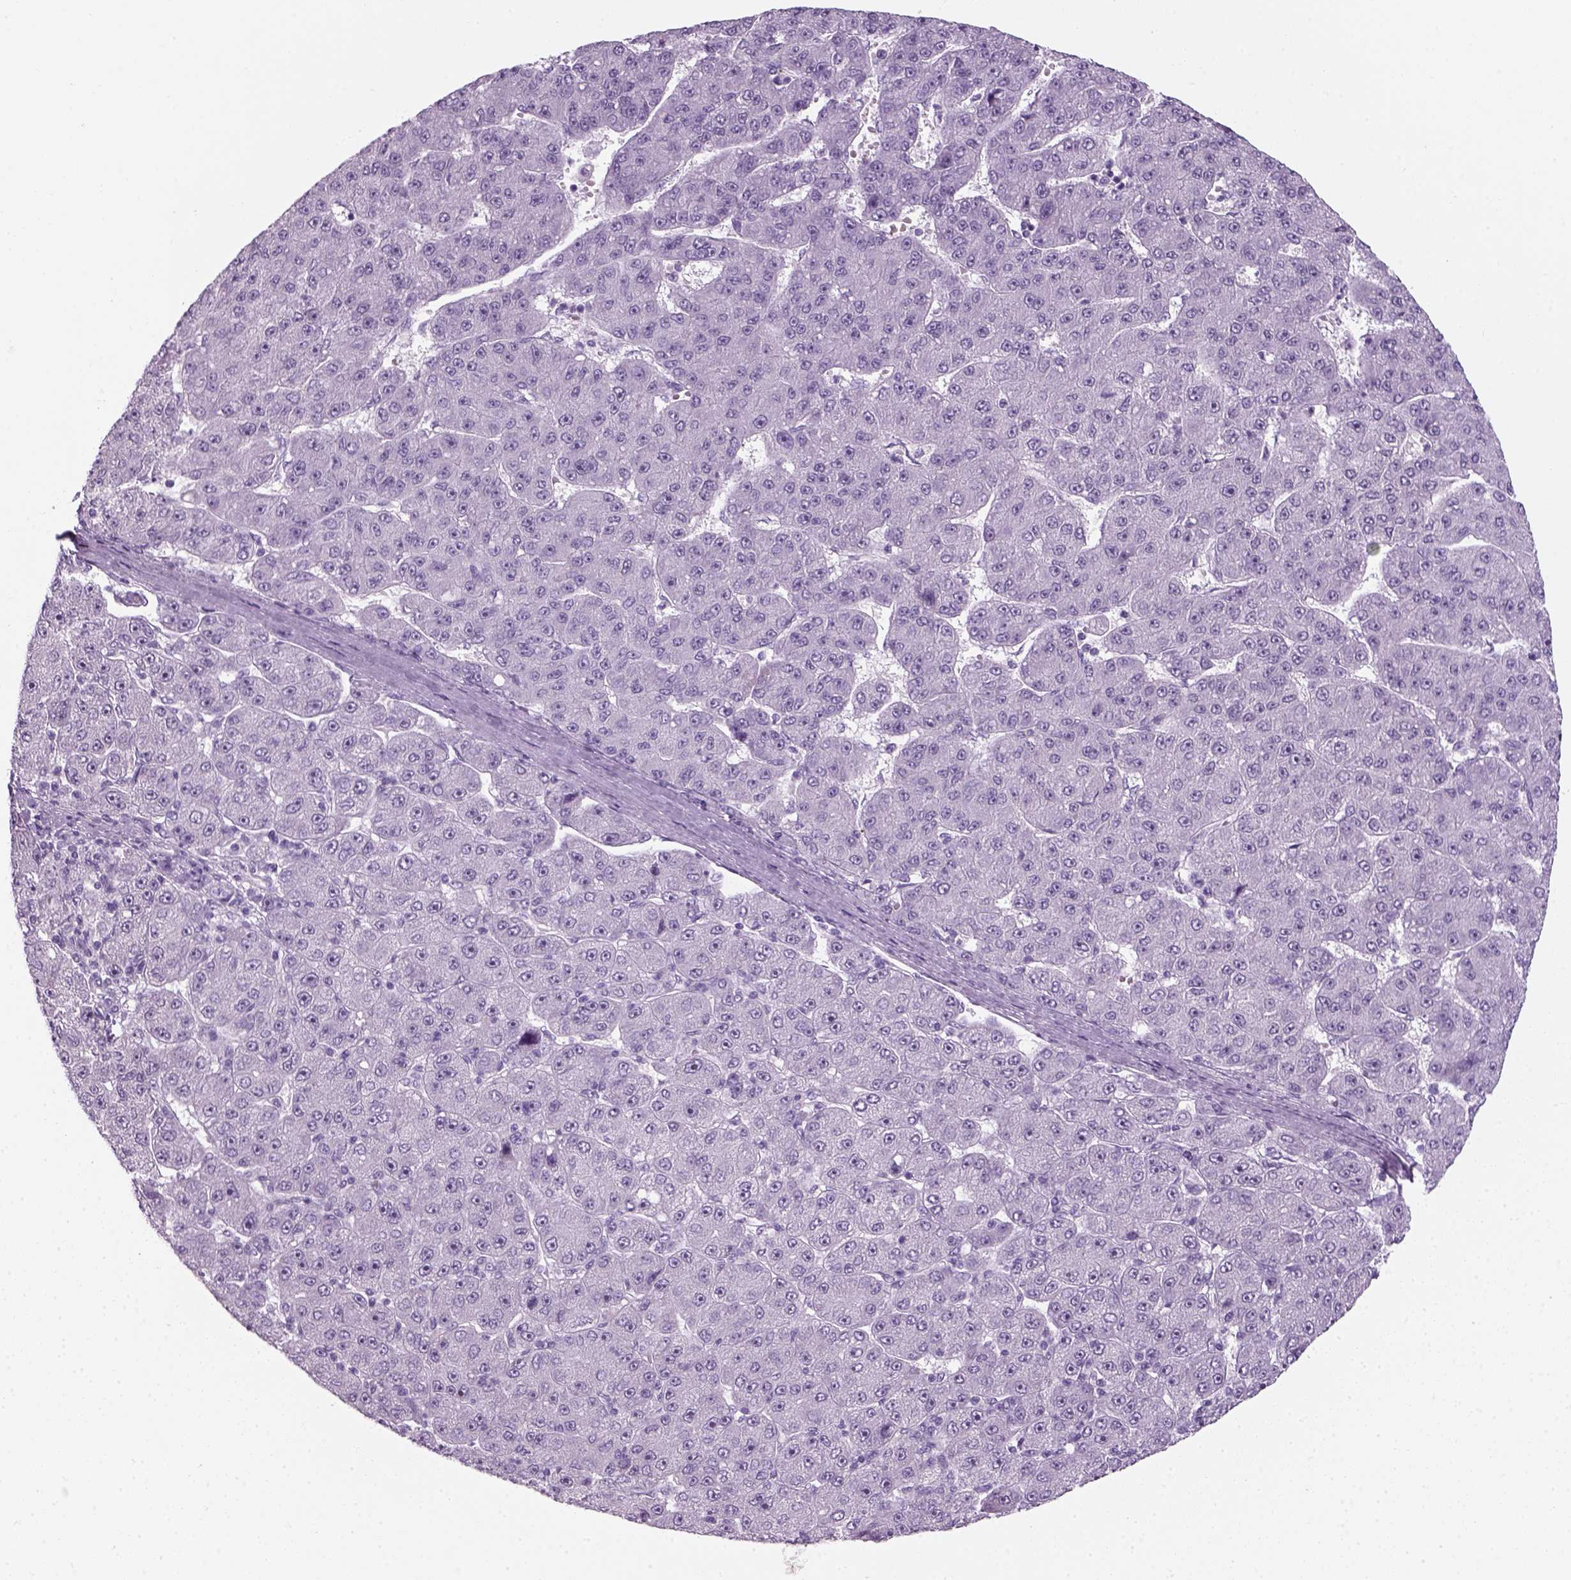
{"staining": {"intensity": "negative", "quantity": "none", "location": "none"}, "tissue": "liver cancer", "cell_type": "Tumor cells", "image_type": "cancer", "snomed": [{"axis": "morphology", "description": "Carcinoma, Hepatocellular, NOS"}, {"axis": "topography", "description": "Liver"}], "caption": "Tumor cells show no significant expression in liver cancer.", "gene": "ZNF865", "patient": {"sex": "male", "age": 67}}